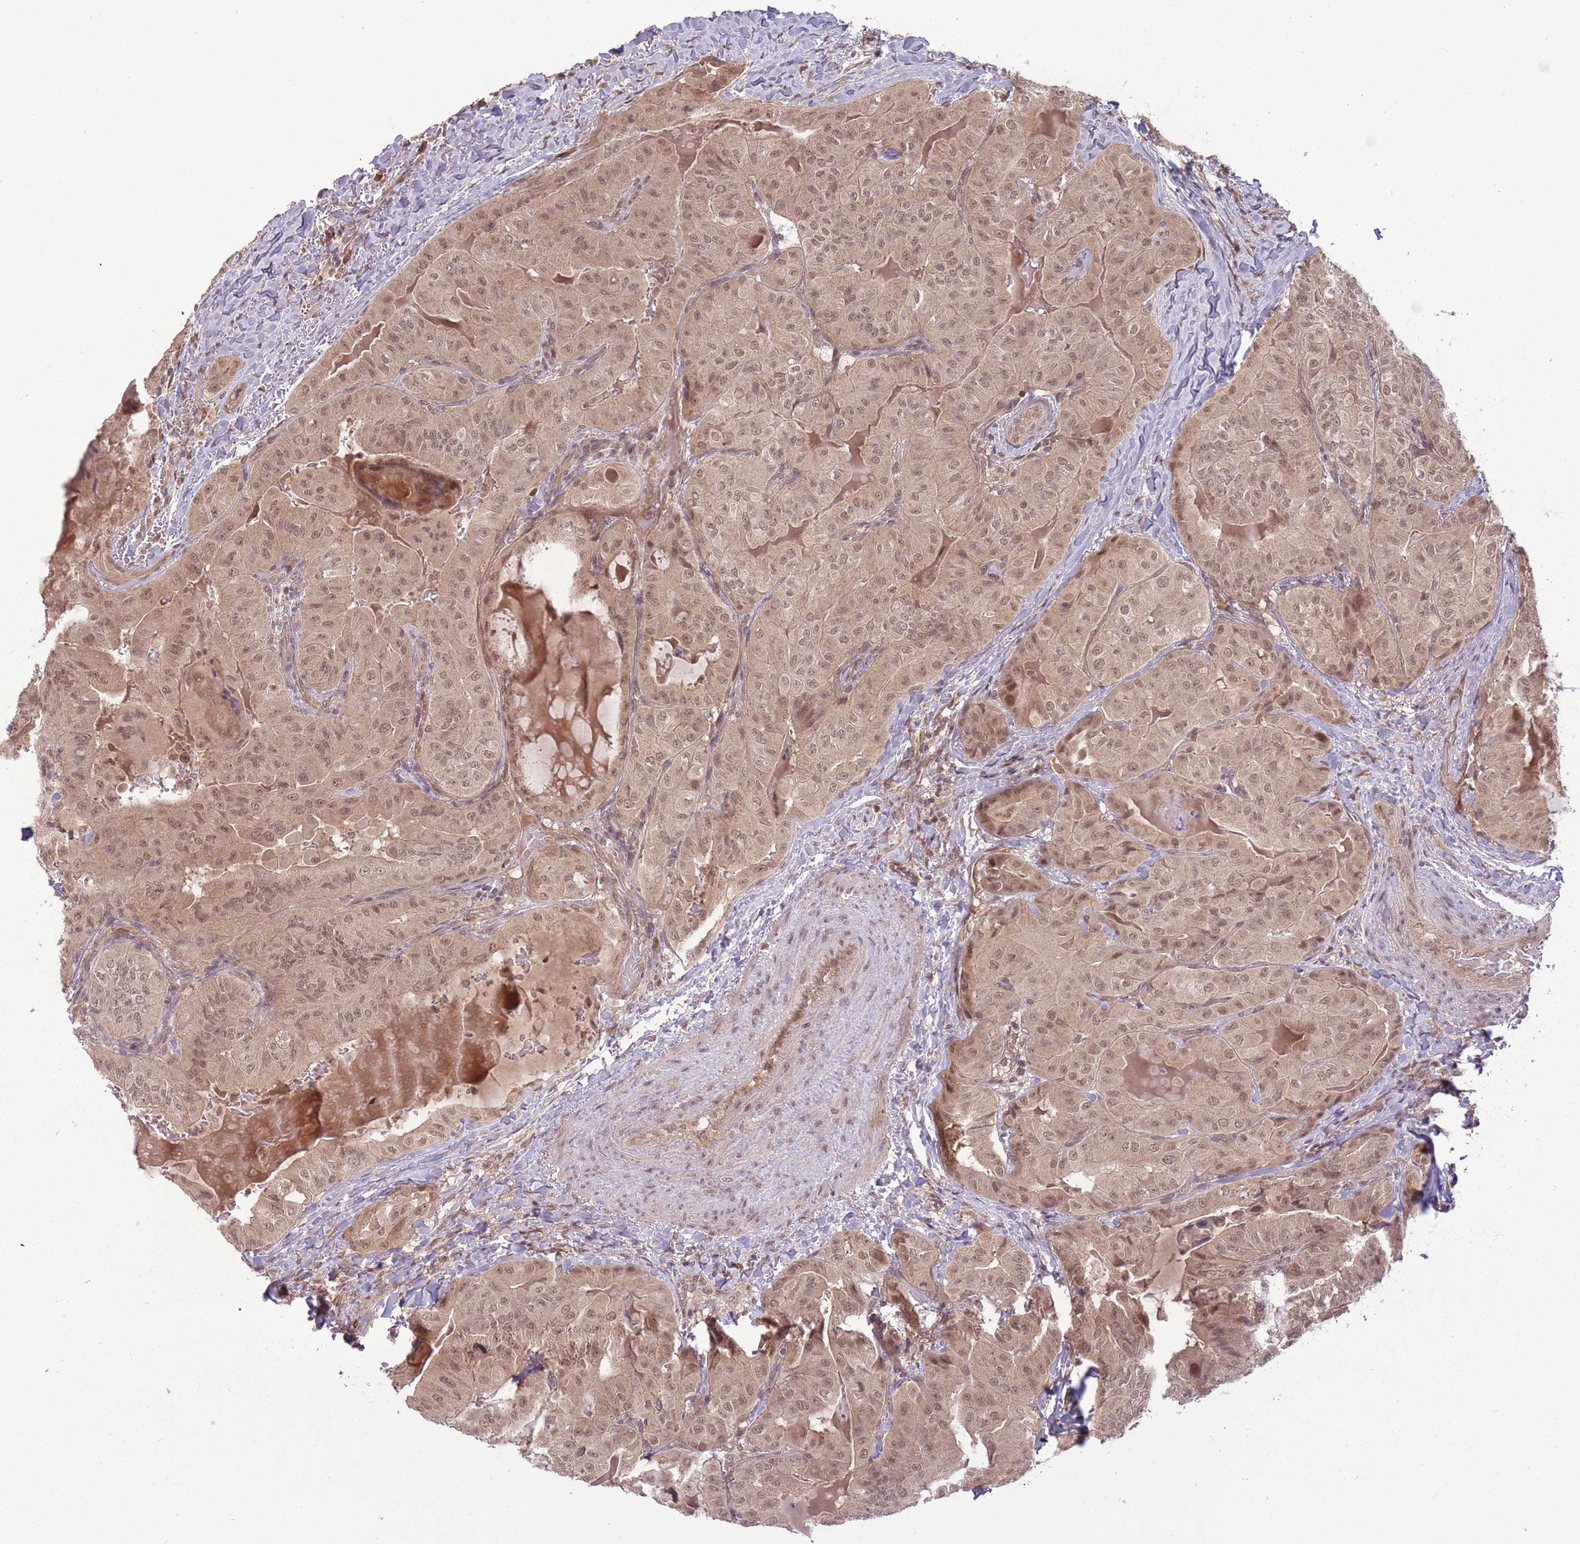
{"staining": {"intensity": "weak", "quantity": ">75%", "location": "cytoplasmic/membranous,nuclear"}, "tissue": "thyroid cancer", "cell_type": "Tumor cells", "image_type": "cancer", "snomed": [{"axis": "morphology", "description": "Papillary adenocarcinoma, NOS"}, {"axis": "topography", "description": "Thyroid gland"}], "caption": "The immunohistochemical stain highlights weak cytoplasmic/membranous and nuclear positivity in tumor cells of papillary adenocarcinoma (thyroid) tissue. (DAB (3,3'-diaminobenzidine) IHC, brown staining for protein, blue staining for nuclei).", "gene": "ADAMTS3", "patient": {"sex": "female", "age": 68}}